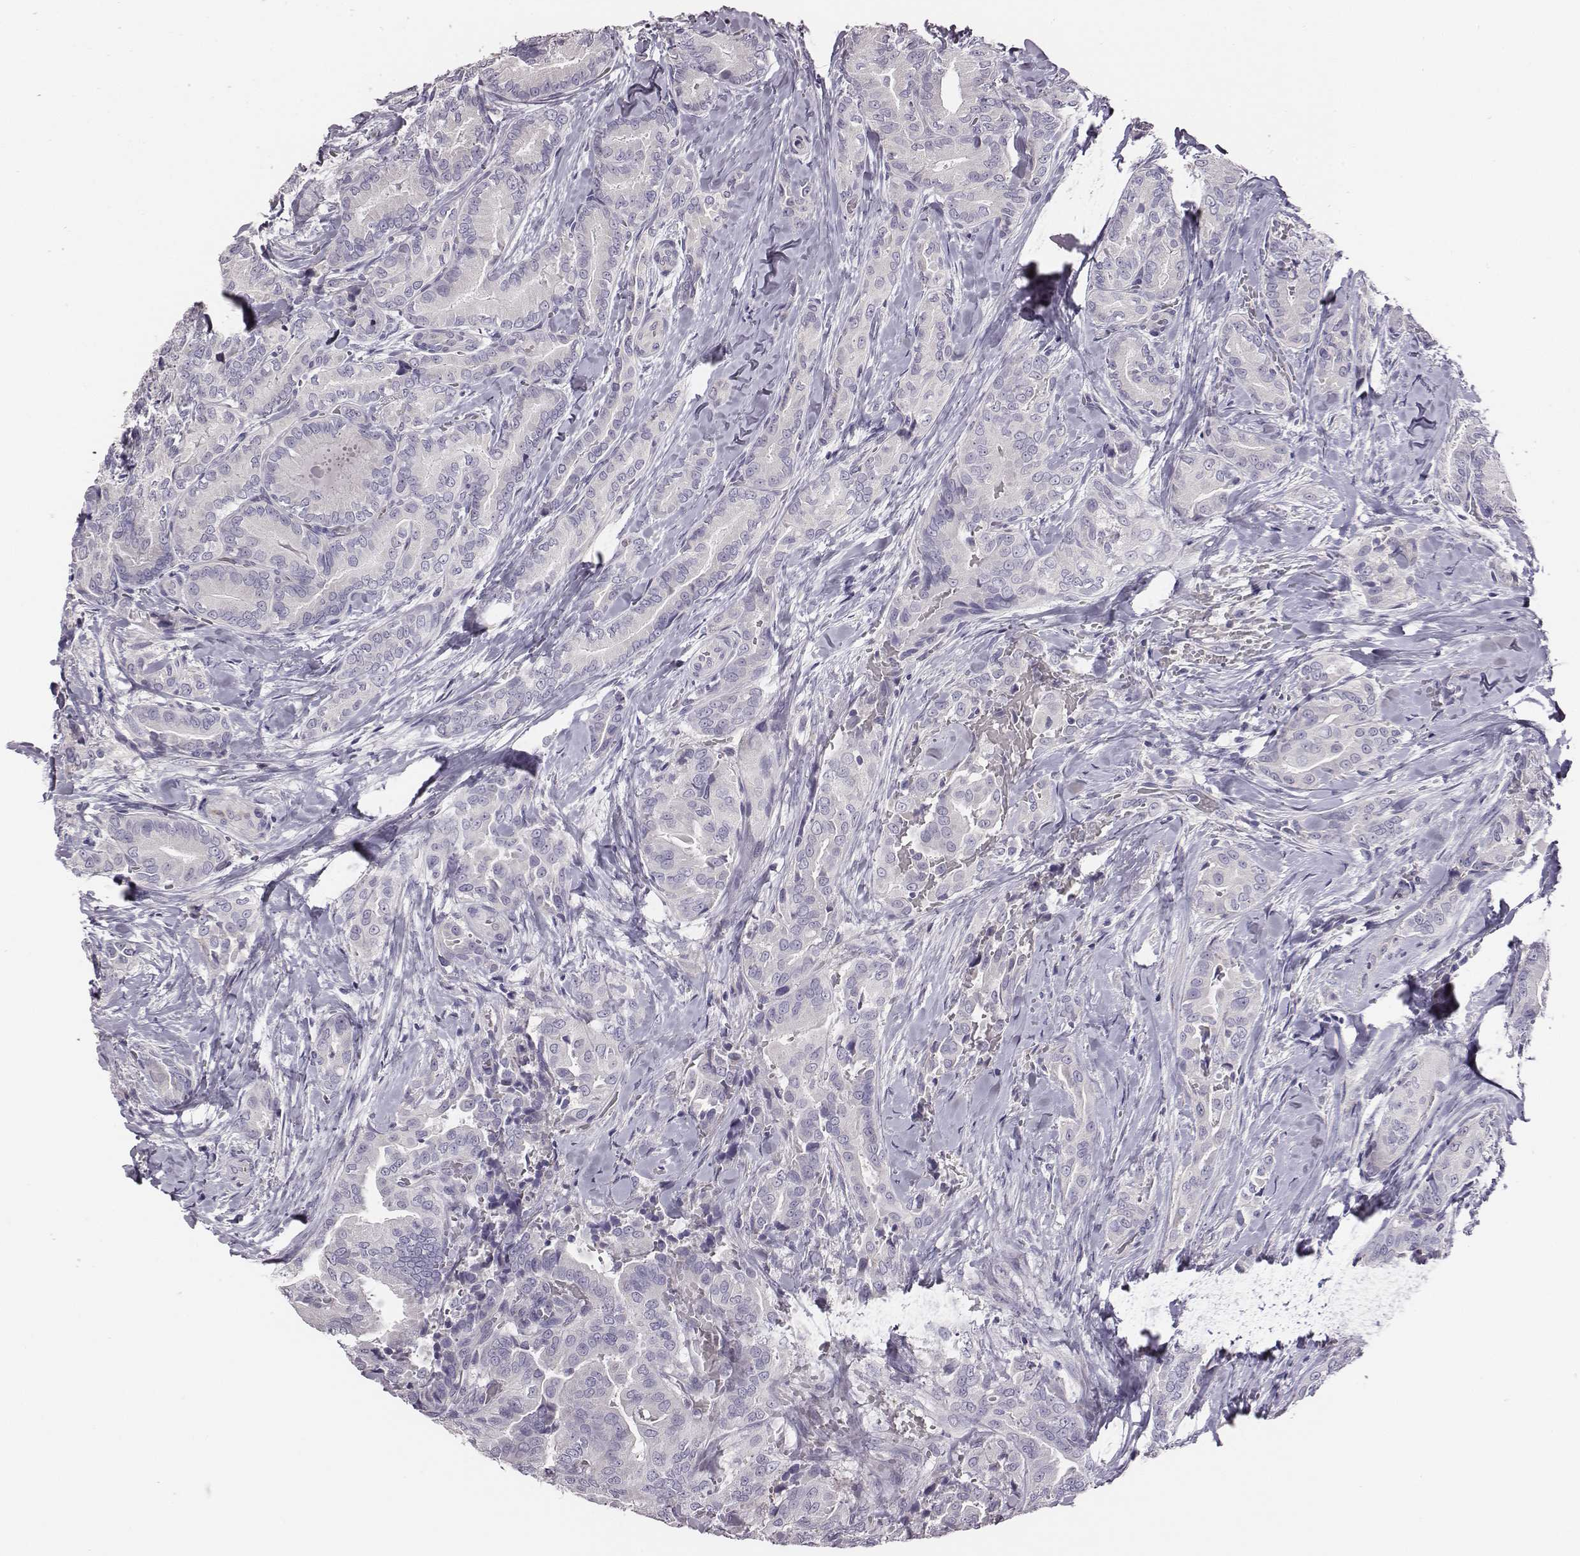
{"staining": {"intensity": "negative", "quantity": "none", "location": "none"}, "tissue": "thyroid cancer", "cell_type": "Tumor cells", "image_type": "cancer", "snomed": [{"axis": "morphology", "description": "Papillary adenocarcinoma, NOS"}, {"axis": "topography", "description": "Thyroid gland"}], "caption": "DAB (3,3'-diaminobenzidine) immunohistochemical staining of thyroid cancer (papillary adenocarcinoma) exhibits no significant expression in tumor cells. (DAB (3,3'-diaminobenzidine) IHC visualized using brightfield microscopy, high magnification).", "gene": "GUCA1A", "patient": {"sex": "male", "age": 61}}